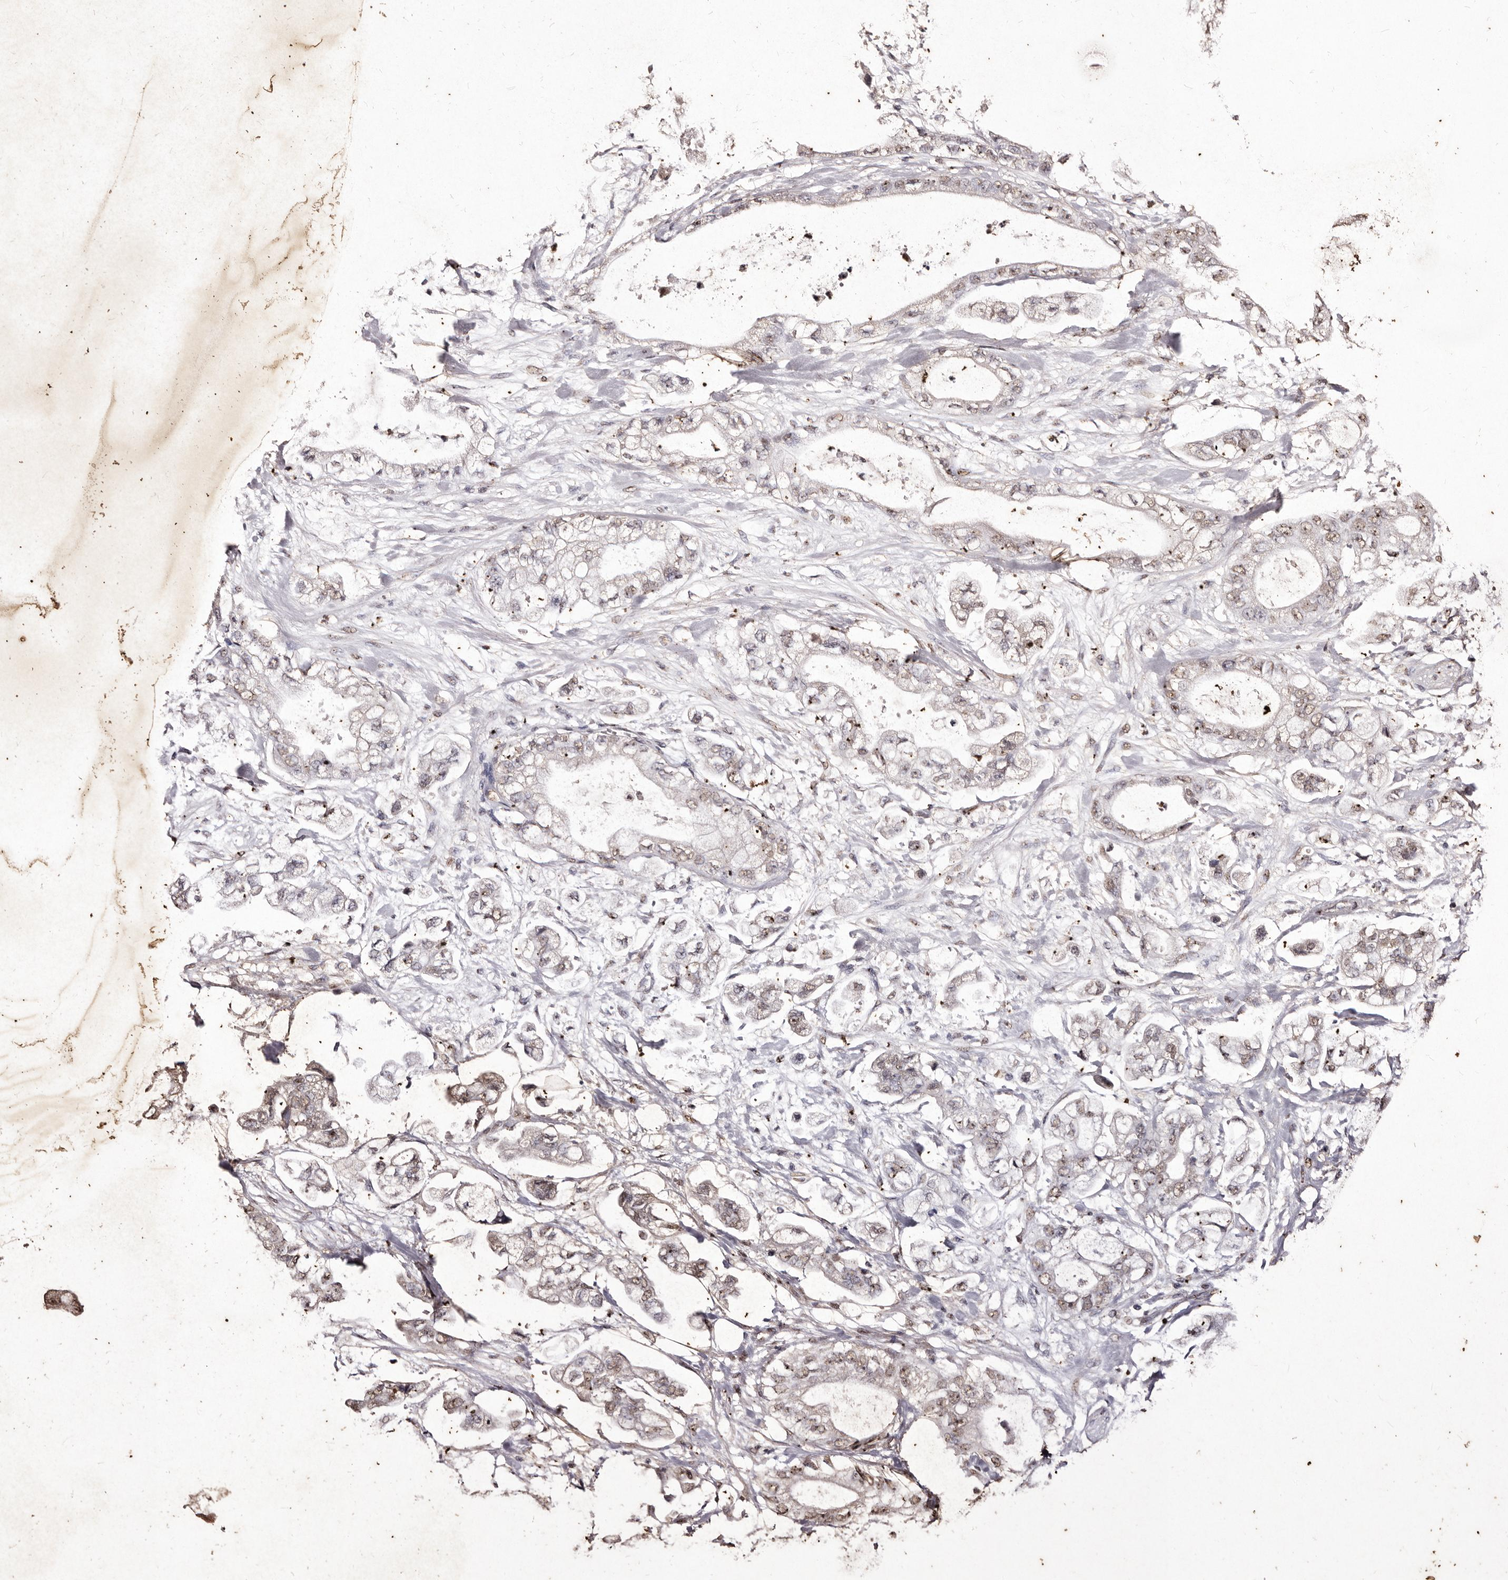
{"staining": {"intensity": "weak", "quantity": ">75%", "location": "nuclear"}, "tissue": "stomach cancer", "cell_type": "Tumor cells", "image_type": "cancer", "snomed": [{"axis": "morphology", "description": "Normal tissue, NOS"}, {"axis": "morphology", "description": "Adenocarcinoma, NOS"}, {"axis": "topography", "description": "Stomach"}], "caption": "Protein expression analysis of stomach cancer (adenocarcinoma) exhibits weak nuclear expression in about >75% of tumor cells.", "gene": "ERBB4", "patient": {"sex": "male", "age": 62}}